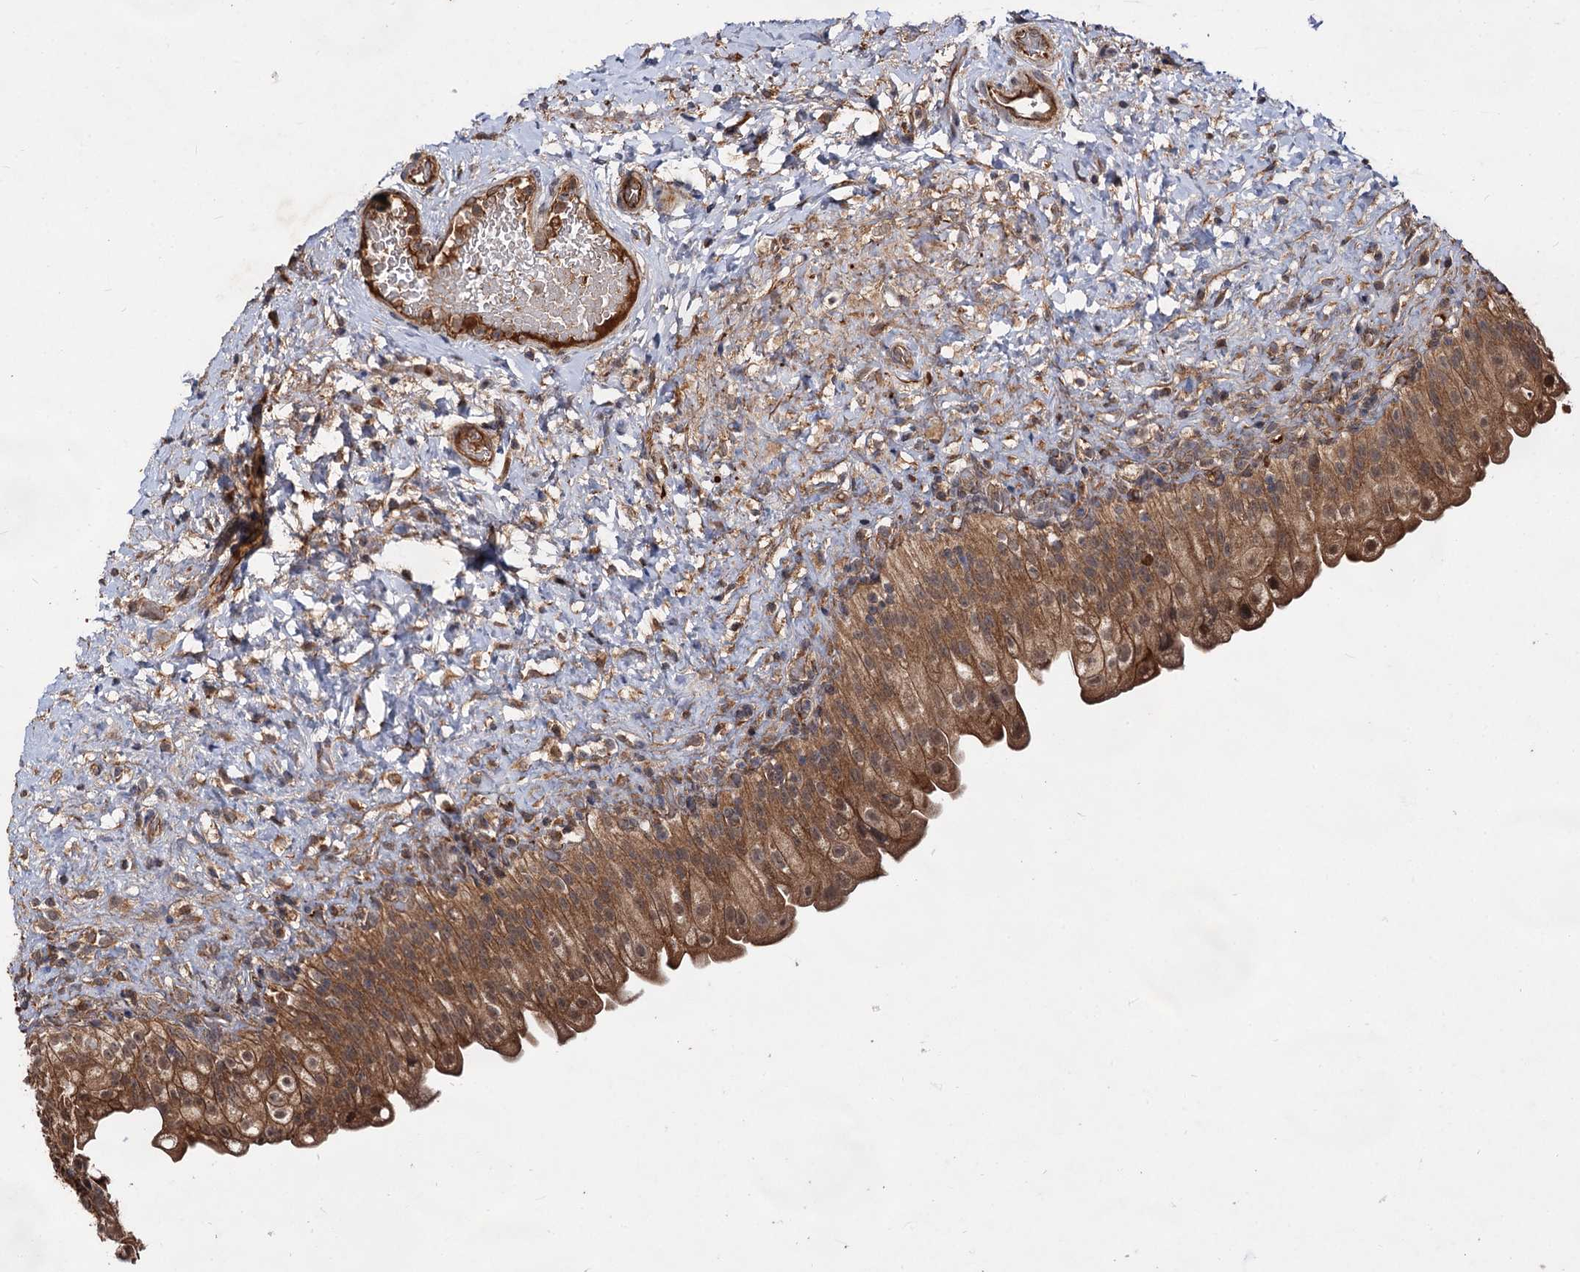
{"staining": {"intensity": "moderate", "quantity": ">75%", "location": "cytoplasmic/membranous"}, "tissue": "urinary bladder", "cell_type": "Urothelial cells", "image_type": "normal", "snomed": [{"axis": "morphology", "description": "Normal tissue, NOS"}, {"axis": "topography", "description": "Urinary bladder"}], "caption": "Protein staining shows moderate cytoplasmic/membranous expression in approximately >75% of urothelial cells in benign urinary bladder.", "gene": "TEX9", "patient": {"sex": "female", "age": 27}}